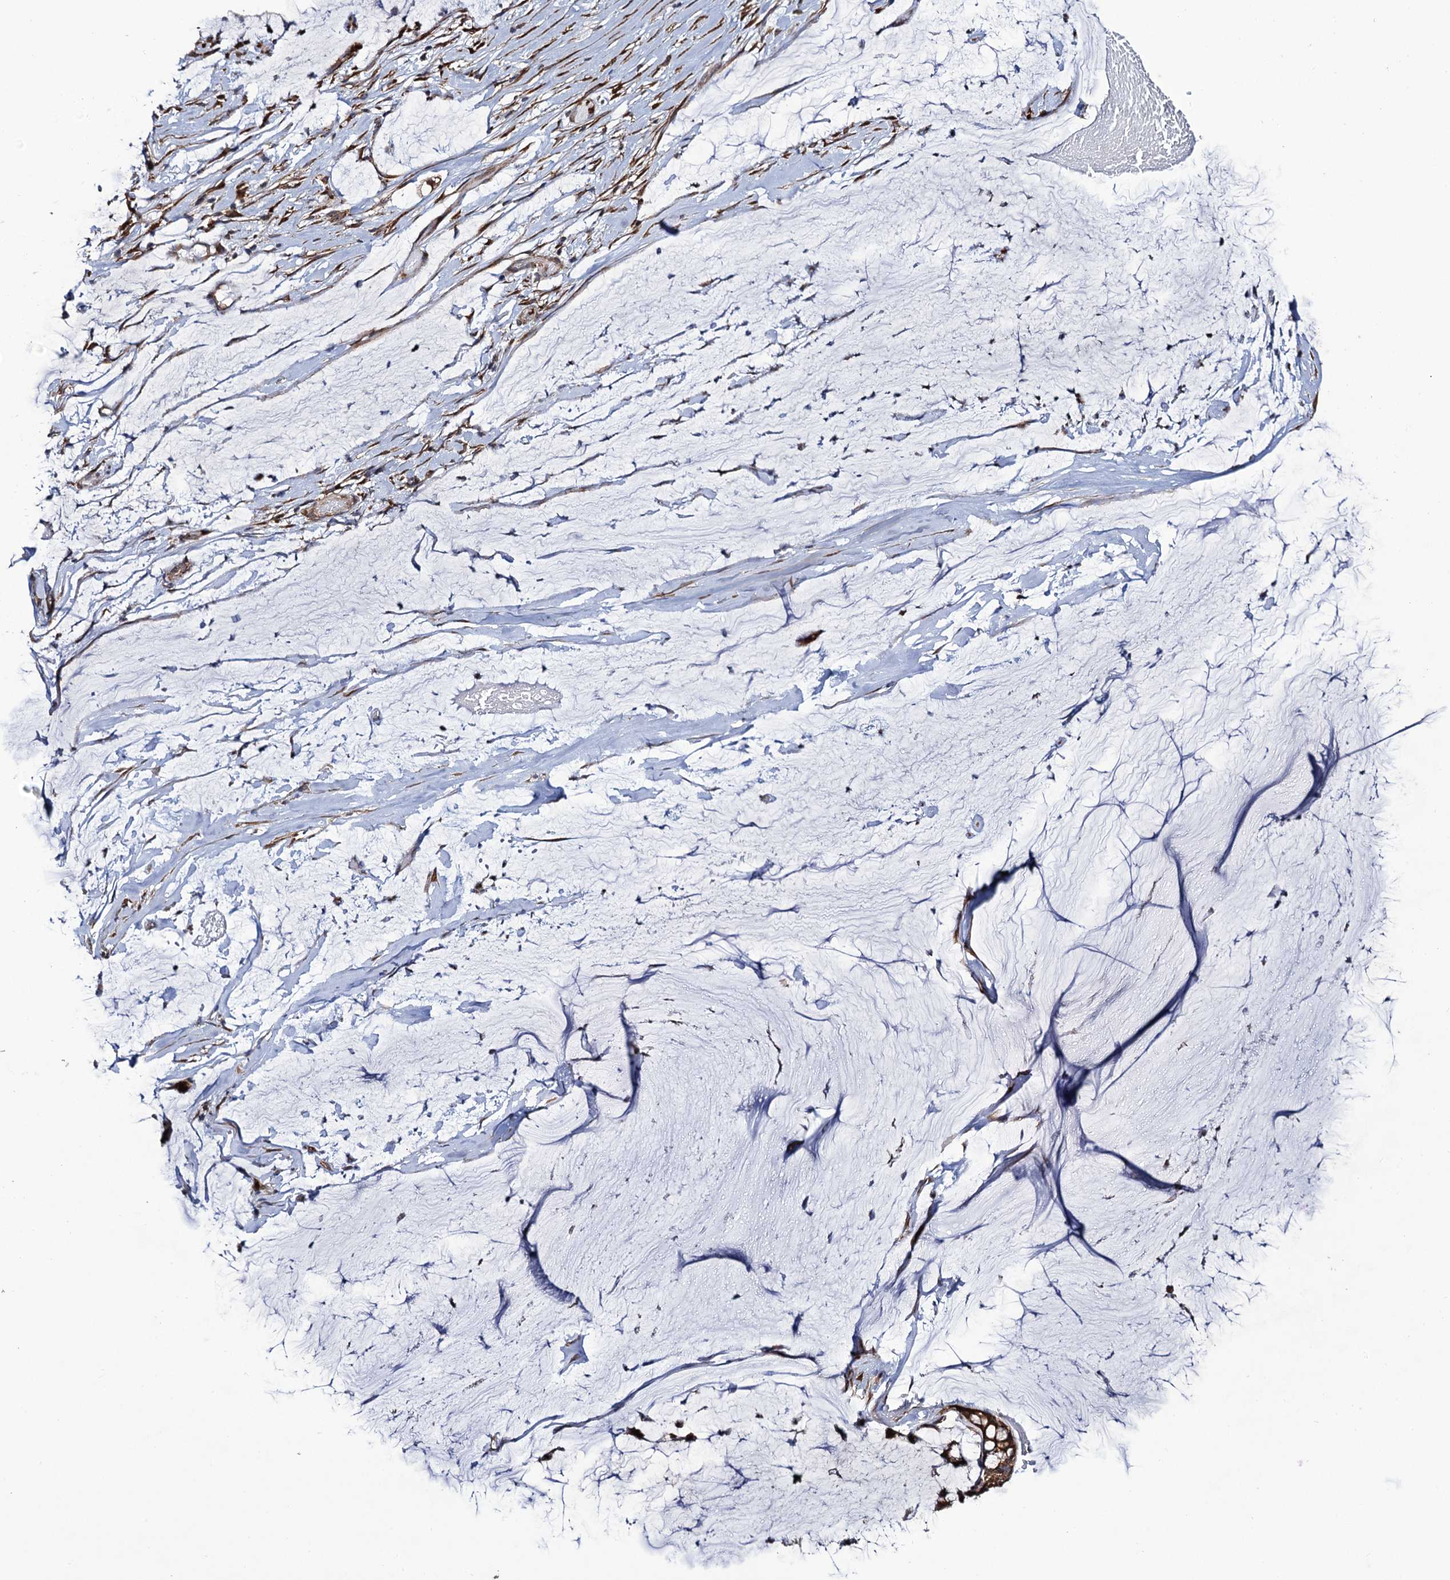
{"staining": {"intensity": "moderate", "quantity": ">75%", "location": "cytoplasmic/membranous"}, "tissue": "ovarian cancer", "cell_type": "Tumor cells", "image_type": "cancer", "snomed": [{"axis": "morphology", "description": "Cystadenocarcinoma, mucinous, NOS"}, {"axis": "topography", "description": "Ovary"}], "caption": "Tumor cells exhibit medium levels of moderate cytoplasmic/membranous expression in about >75% of cells in ovarian cancer.", "gene": "LRRC63", "patient": {"sex": "female", "age": 39}}